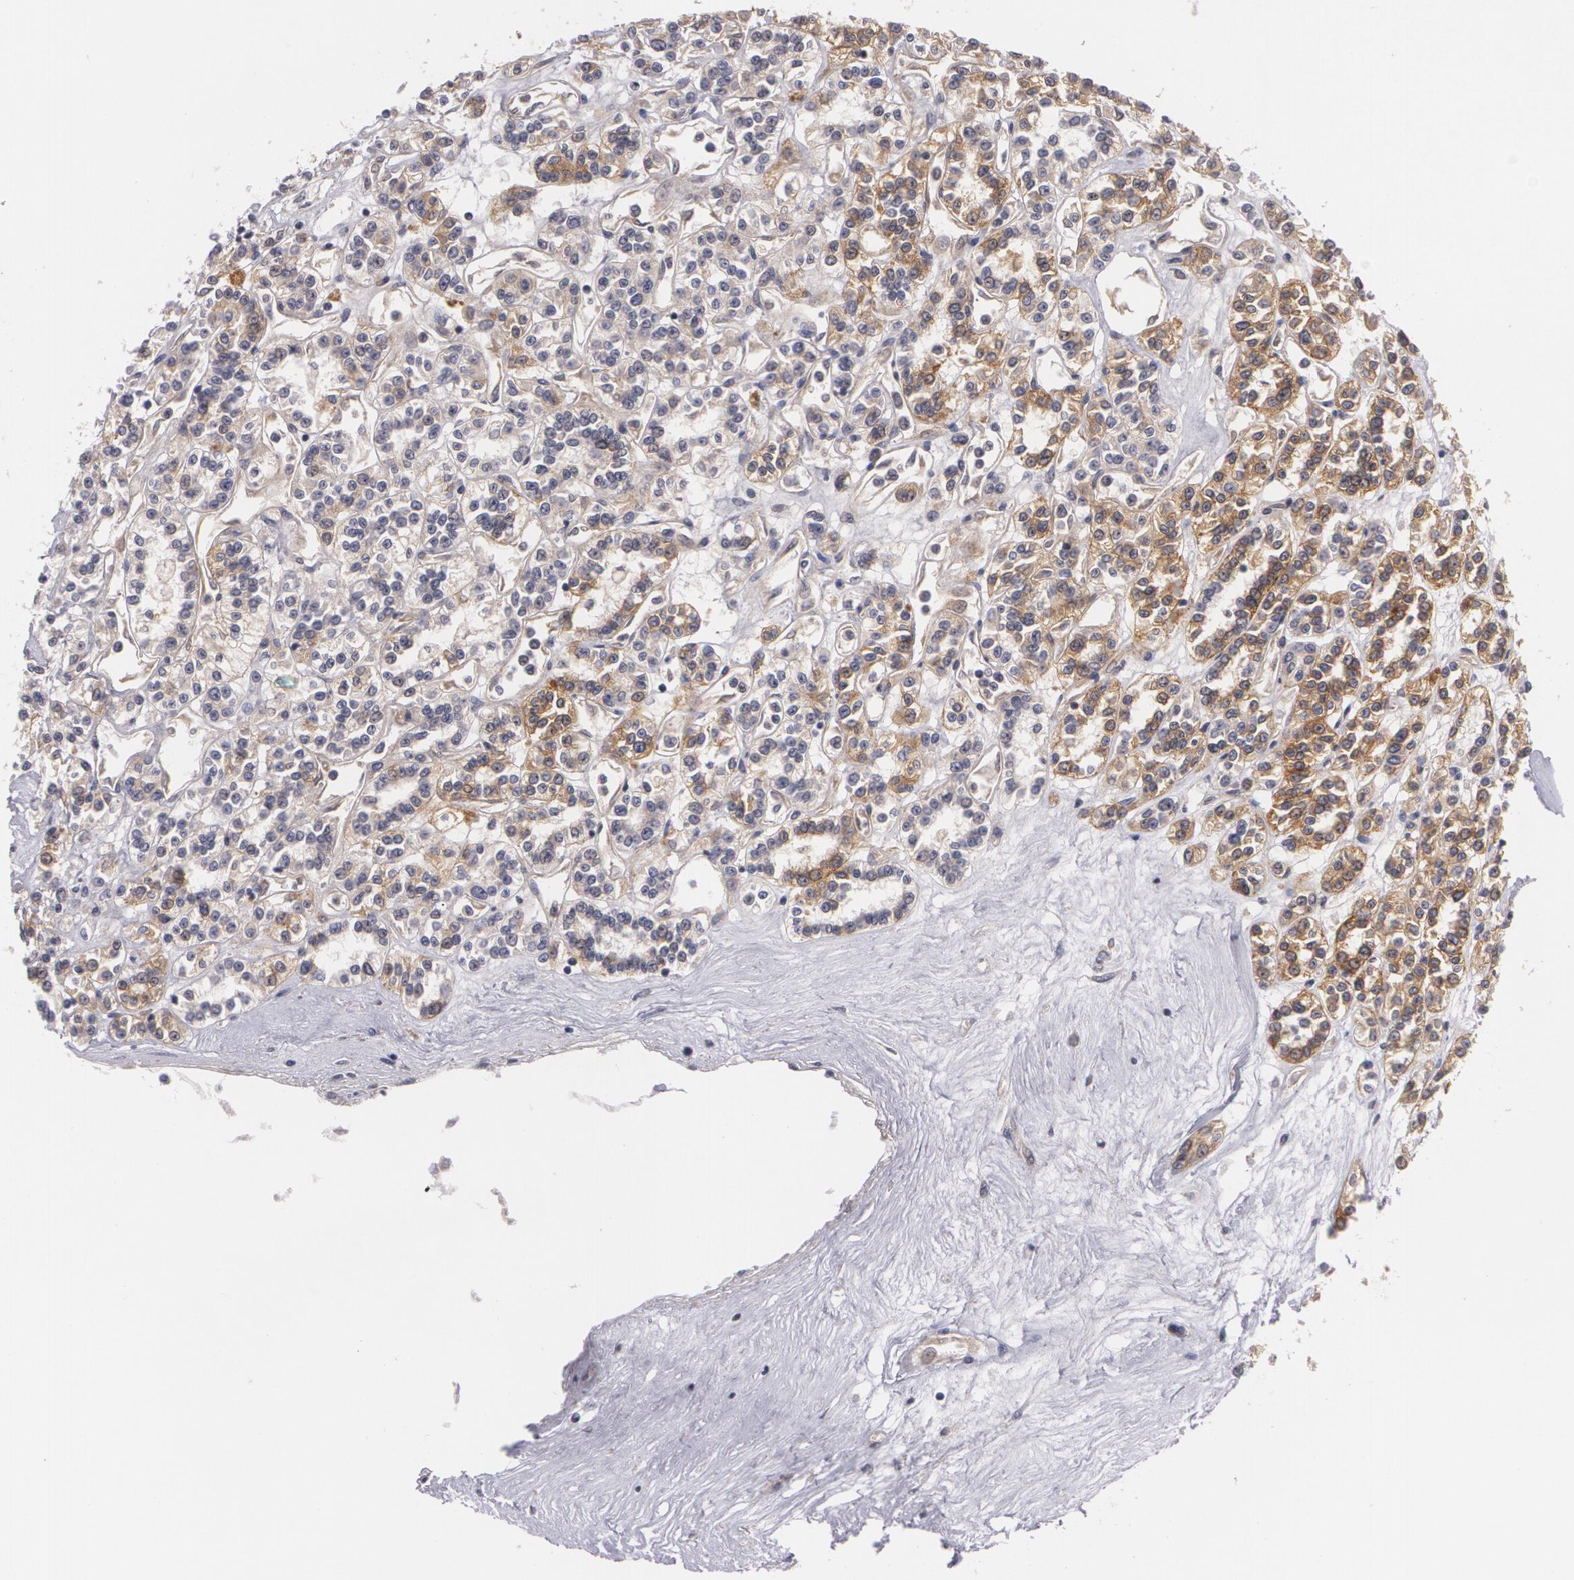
{"staining": {"intensity": "moderate", "quantity": ">75%", "location": "cytoplasmic/membranous"}, "tissue": "renal cancer", "cell_type": "Tumor cells", "image_type": "cancer", "snomed": [{"axis": "morphology", "description": "Adenocarcinoma, NOS"}, {"axis": "topography", "description": "Kidney"}], "caption": "Protein analysis of adenocarcinoma (renal) tissue shows moderate cytoplasmic/membranous staining in about >75% of tumor cells.", "gene": "CASK", "patient": {"sex": "female", "age": 76}}